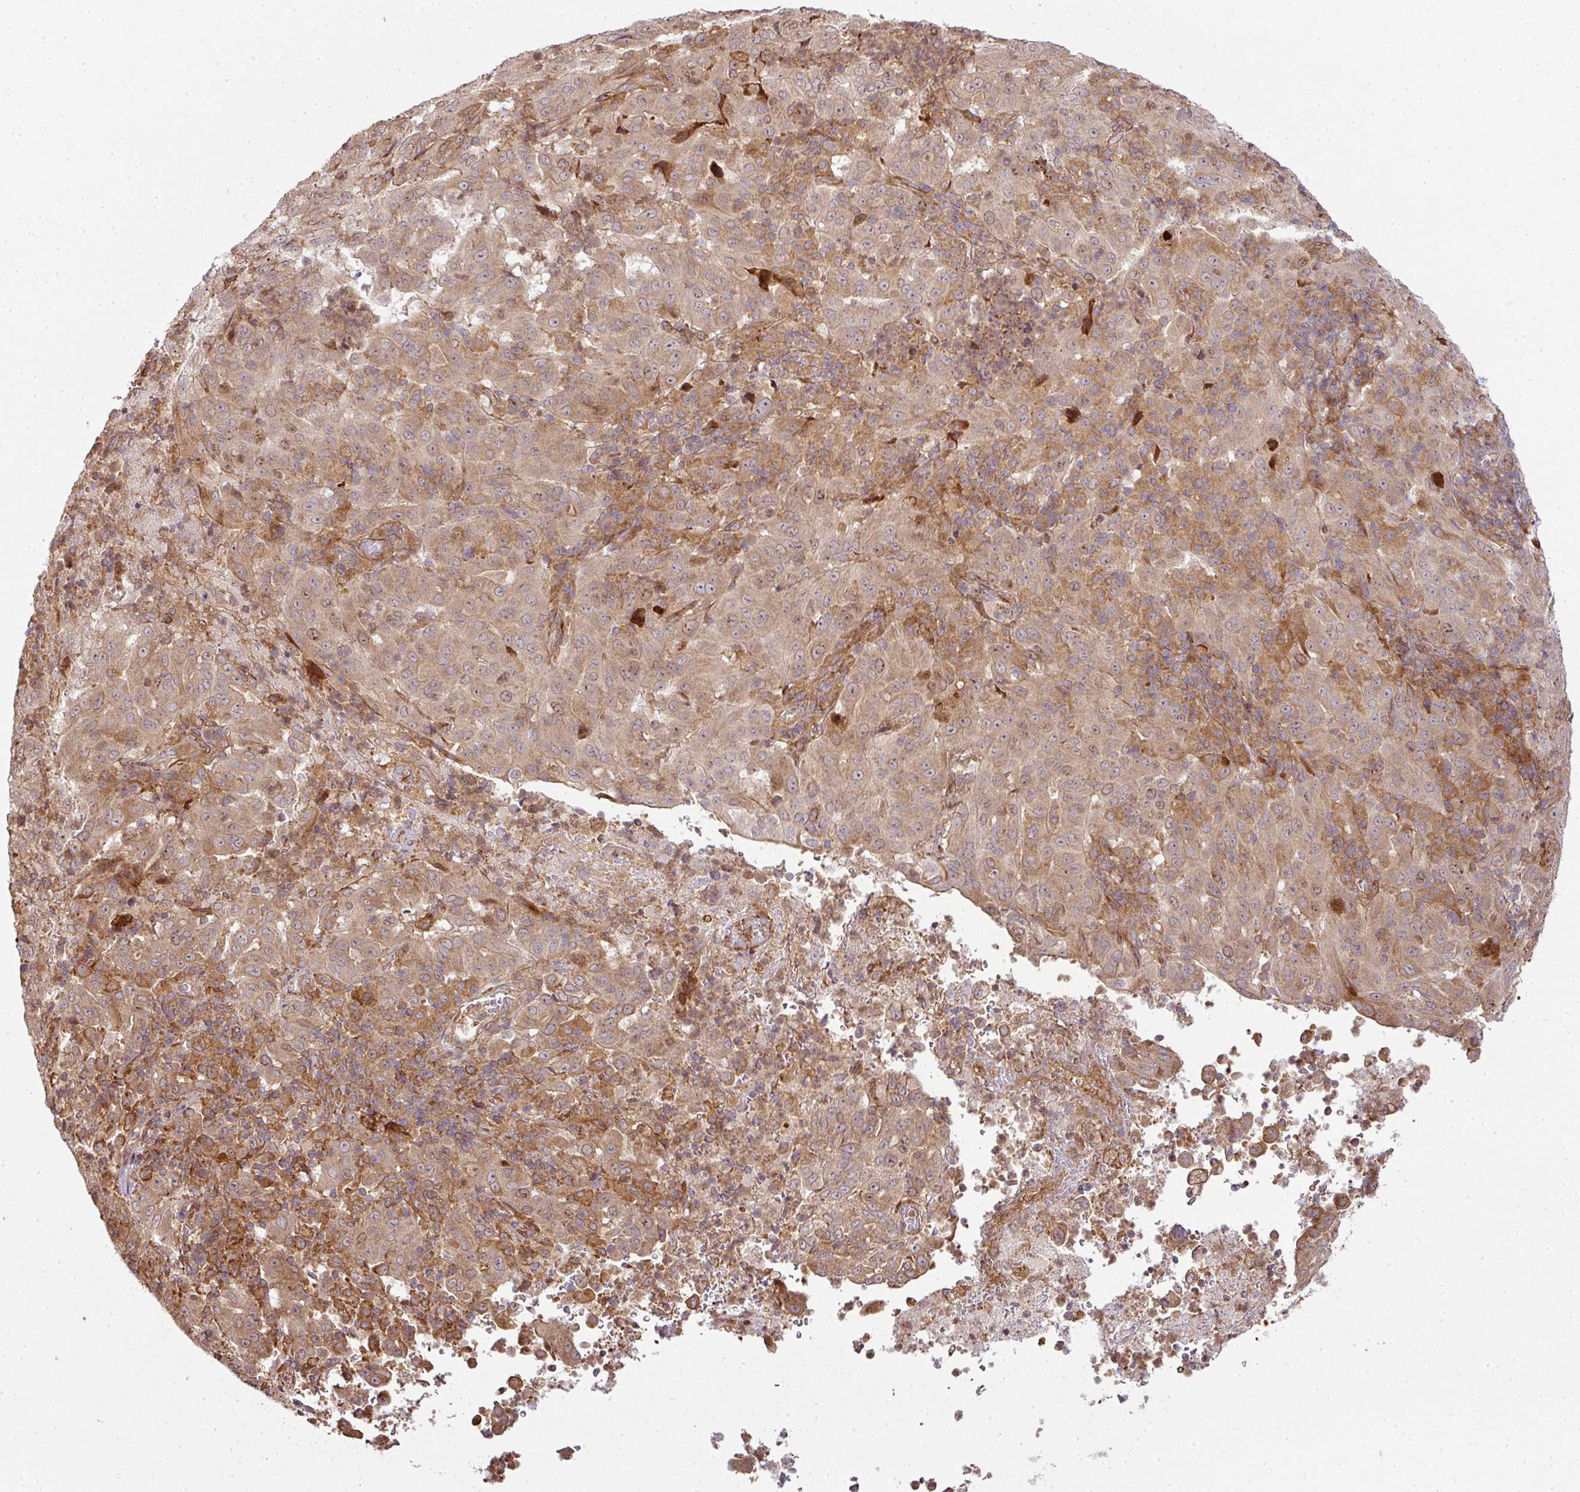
{"staining": {"intensity": "moderate", "quantity": ">75%", "location": "cytoplasmic/membranous"}, "tissue": "pancreatic cancer", "cell_type": "Tumor cells", "image_type": "cancer", "snomed": [{"axis": "morphology", "description": "Adenocarcinoma, NOS"}, {"axis": "topography", "description": "Pancreas"}], "caption": "Pancreatic adenocarcinoma stained for a protein (brown) exhibits moderate cytoplasmic/membranous positive expression in about >75% of tumor cells.", "gene": "ATAT1", "patient": {"sex": "male", "age": 63}}